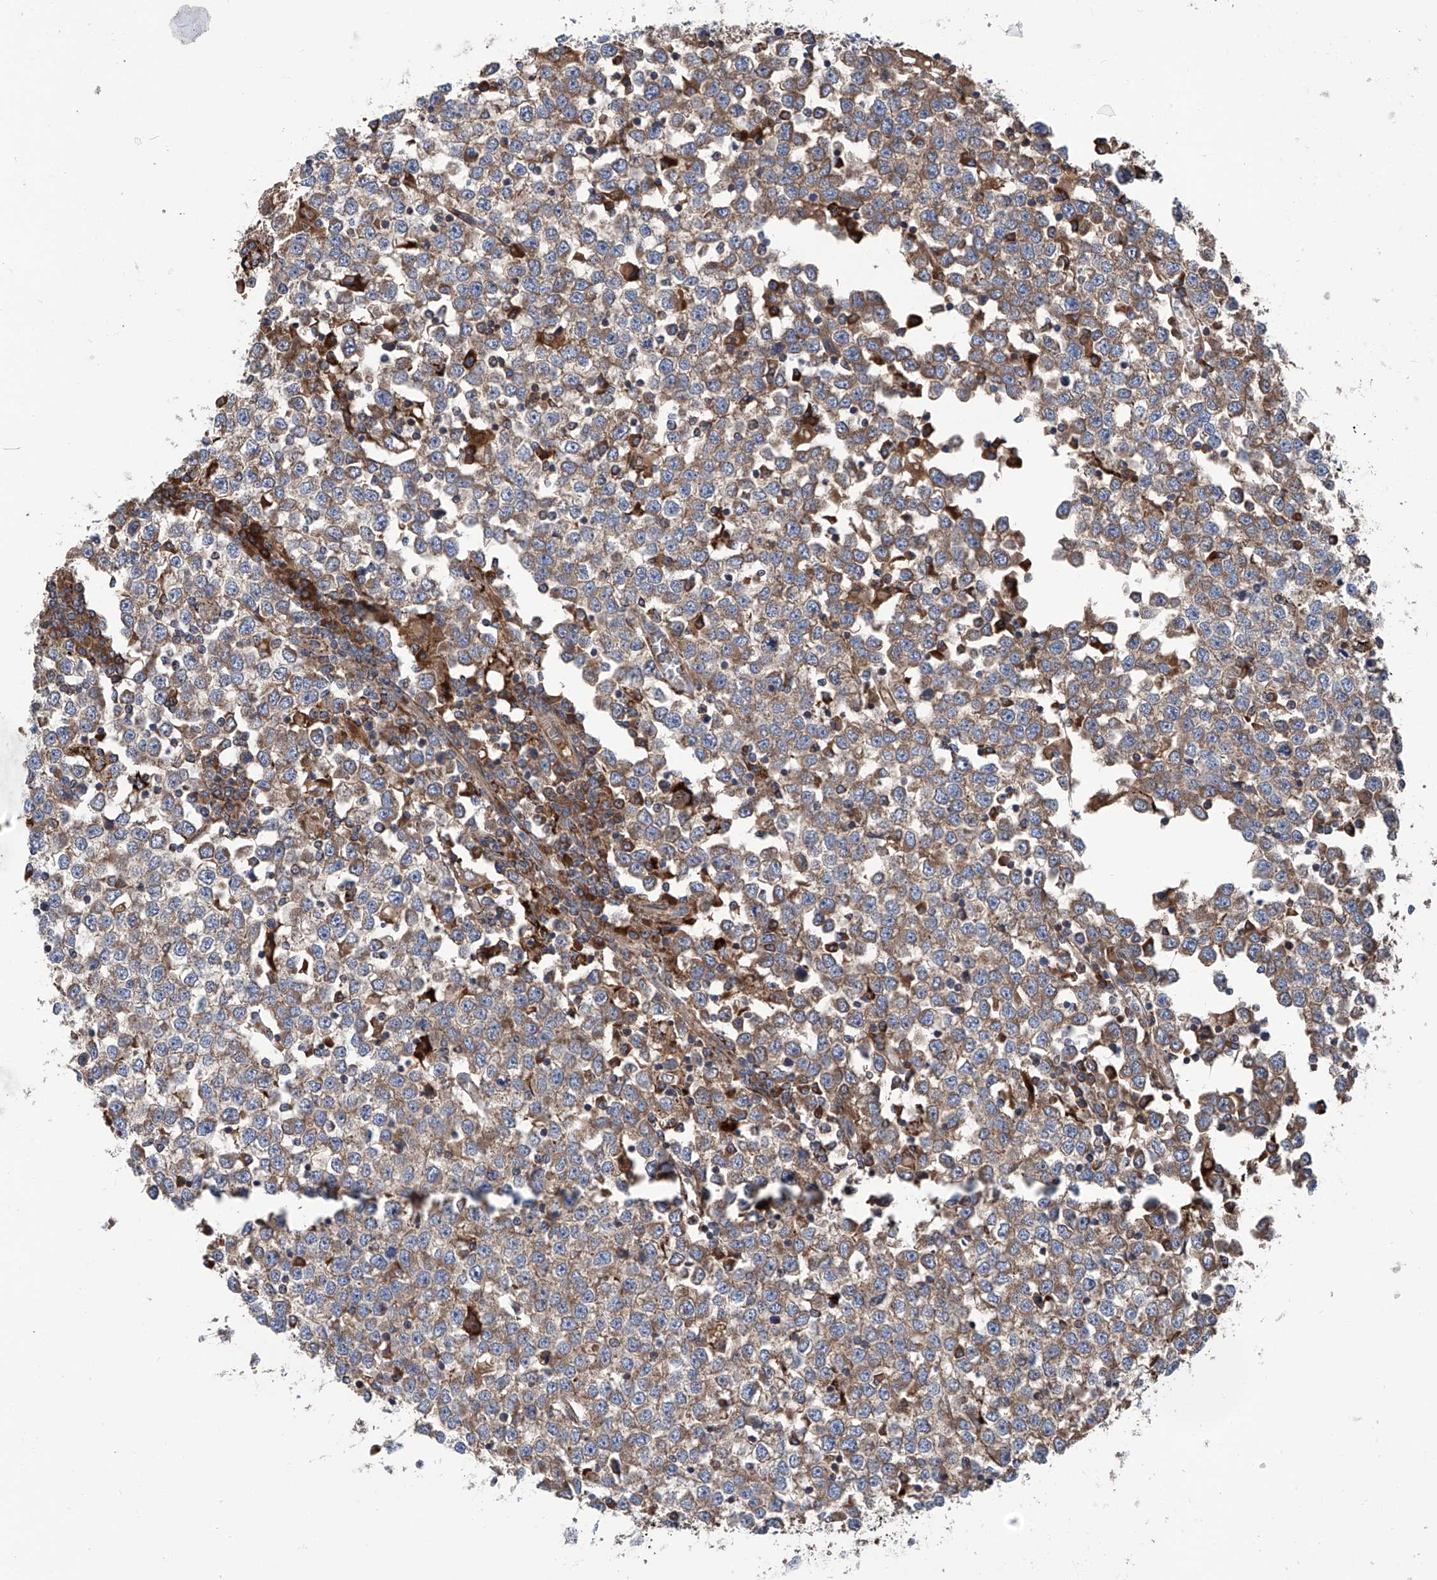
{"staining": {"intensity": "moderate", "quantity": ">75%", "location": "cytoplasmic/membranous"}, "tissue": "testis cancer", "cell_type": "Tumor cells", "image_type": "cancer", "snomed": [{"axis": "morphology", "description": "Seminoma, NOS"}, {"axis": "topography", "description": "Testis"}], "caption": "DAB (3,3'-diaminobenzidine) immunohistochemical staining of seminoma (testis) reveals moderate cytoplasmic/membranous protein positivity in about >75% of tumor cells.", "gene": "ASCC3", "patient": {"sex": "male", "age": 65}}